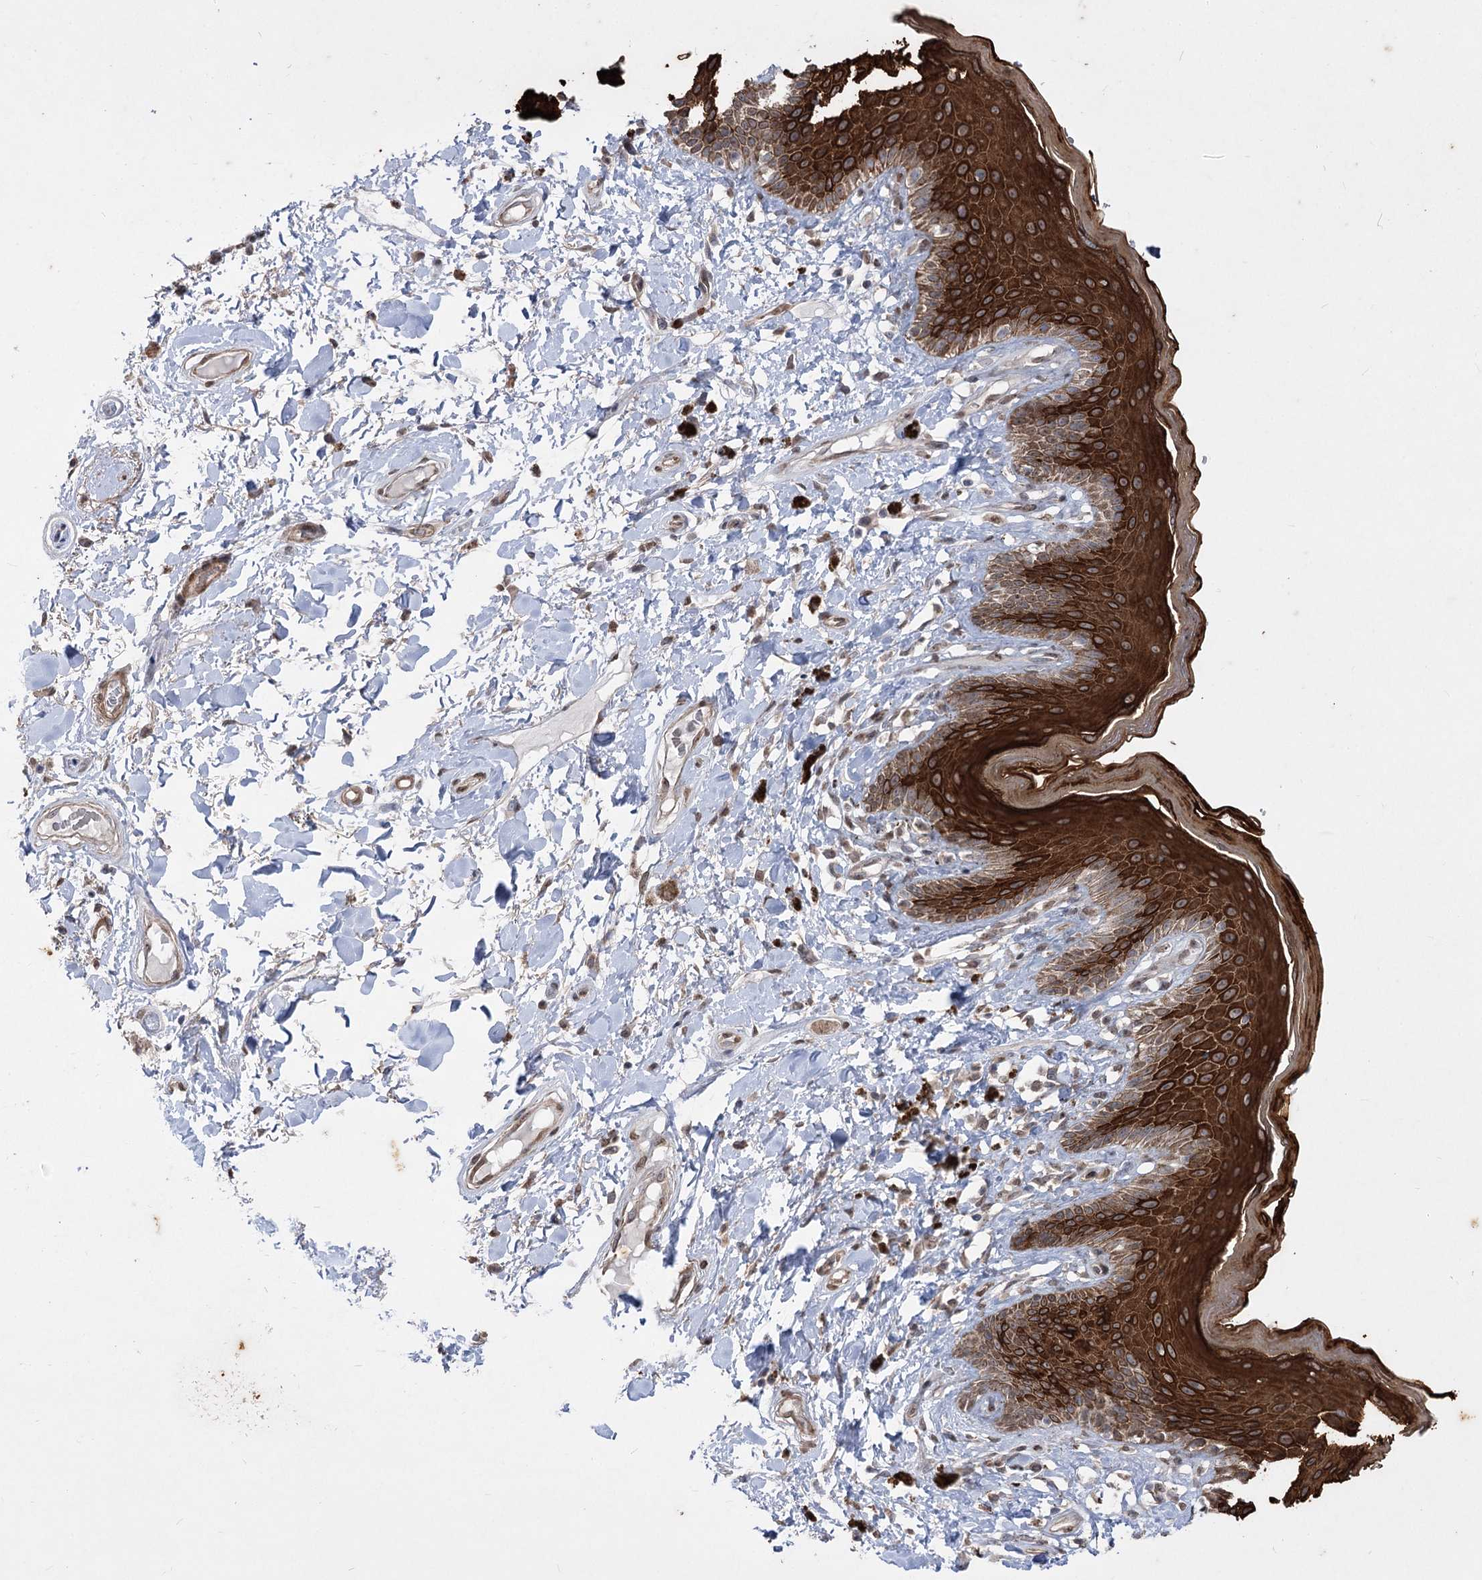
{"staining": {"intensity": "strong", "quantity": ">75%", "location": "cytoplasmic/membranous"}, "tissue": "skin", "cell_type": "Epidermal cells", "image_type": "normal", "snomed": [{"axis": "morphology", "description": "Normal tissue, NOS"}, {"axis": "topography", "description": "Anal"}], "caption": "Strong cytoplasmic/membranous staining is identified in about >75% of epidermal cells in unremarkable skin. (DAB = brown stain, brightfield microscopy at high magnification).", "gene": "ZSCAN23", "patient": {"sex": "female", "age": 78}}